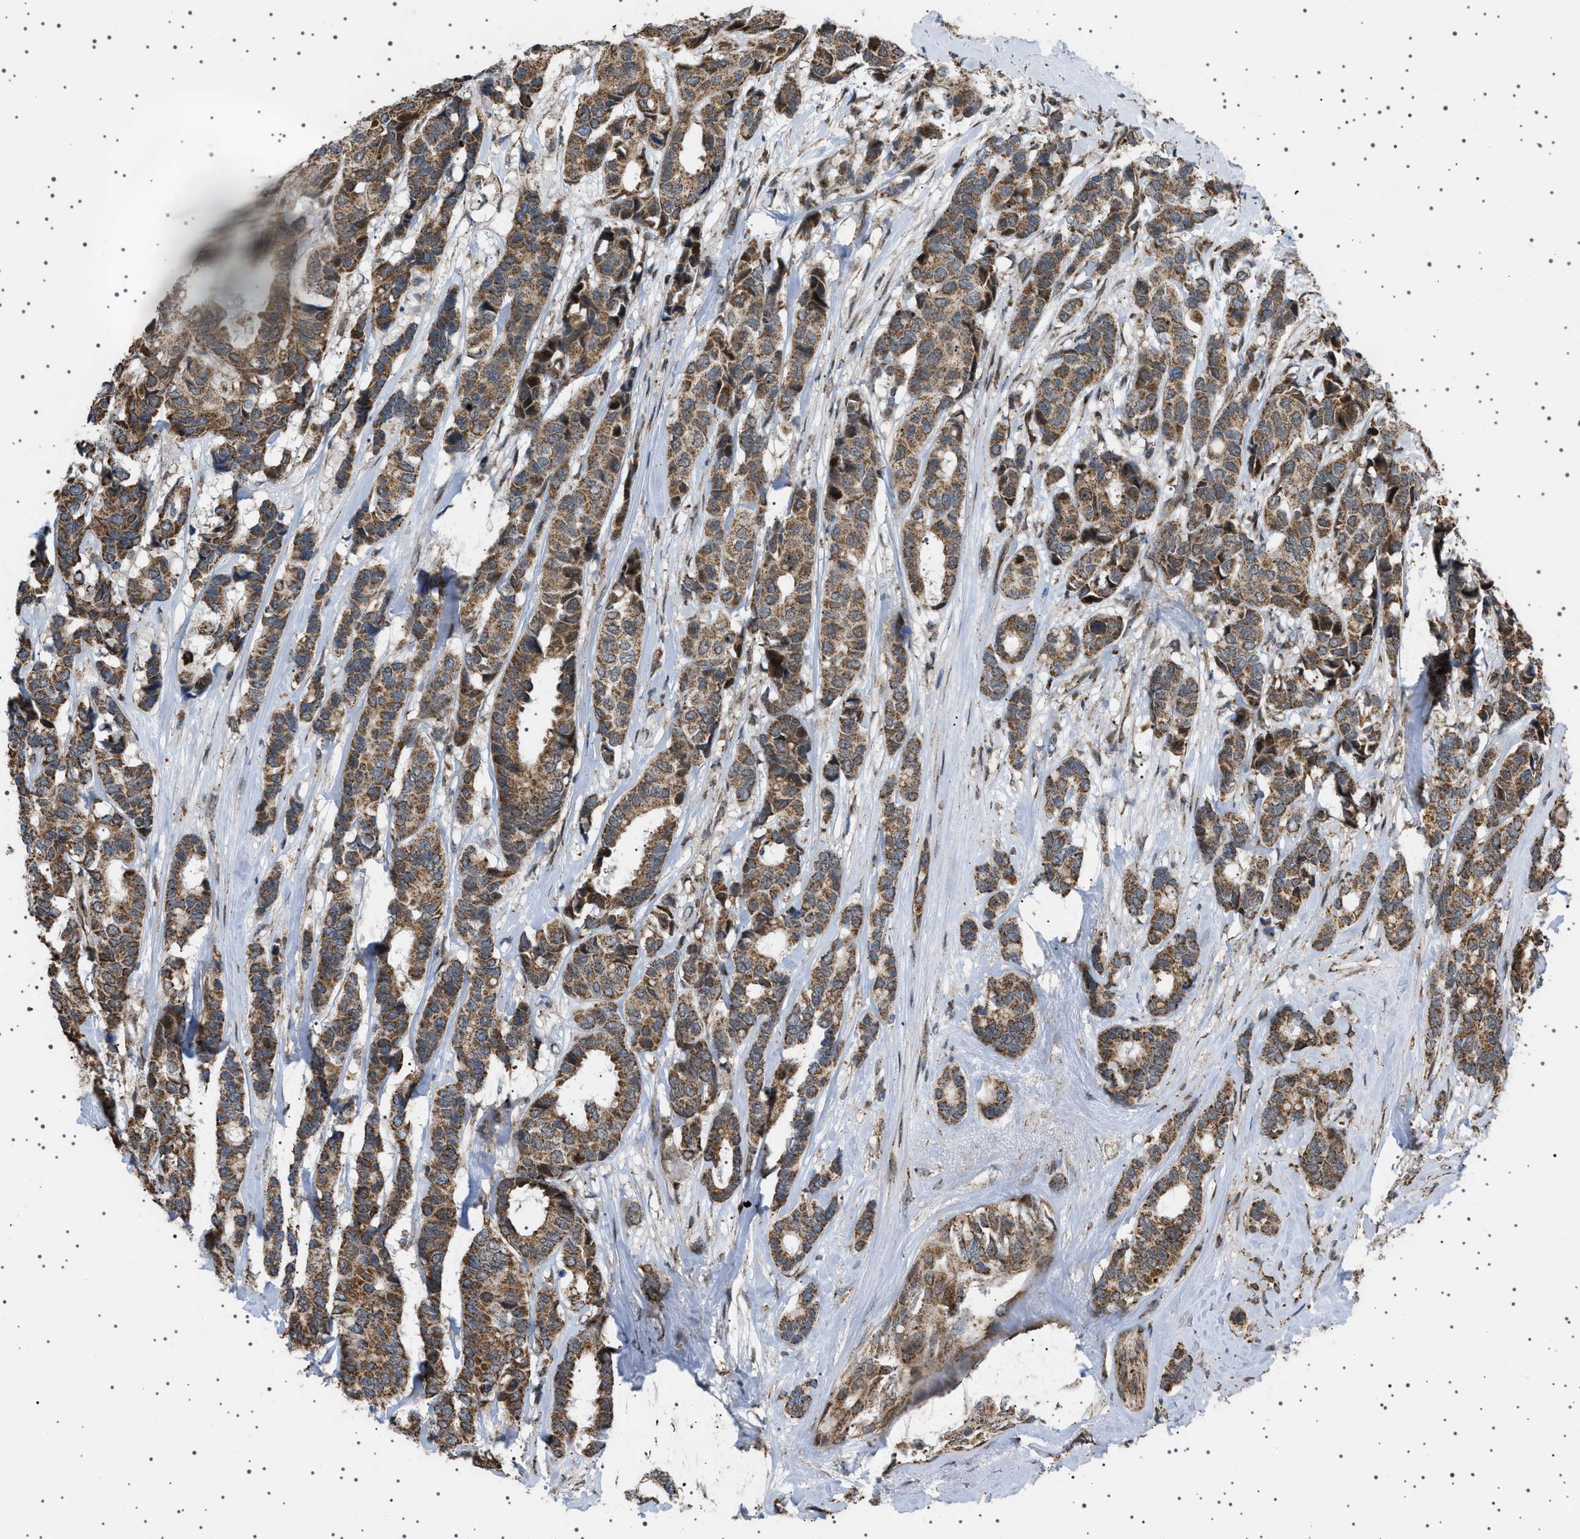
{"staining": {"intensity": "moderate", "quantity": ">75%", "location": "cytoplasmic/membranous"}, "tissue": "breast cancer", "cell_type": "Tumor cells", "image_type": "cancer", "snomed": [{"axis": "morphology", "description": "Duct carcinoma"}, {"axis": "topography", "description": "Breast"}], "caption": "An immunohistochemistry histopathology image of neoplastic tissue is shown. Protein staining in brown highlights moderate cytoplasmic/membranous positivity in breast cancer (intraductal carcinoma) within tumor cells.", "gene": "MELK", "patient": {"sex": "female", "age": 87}}